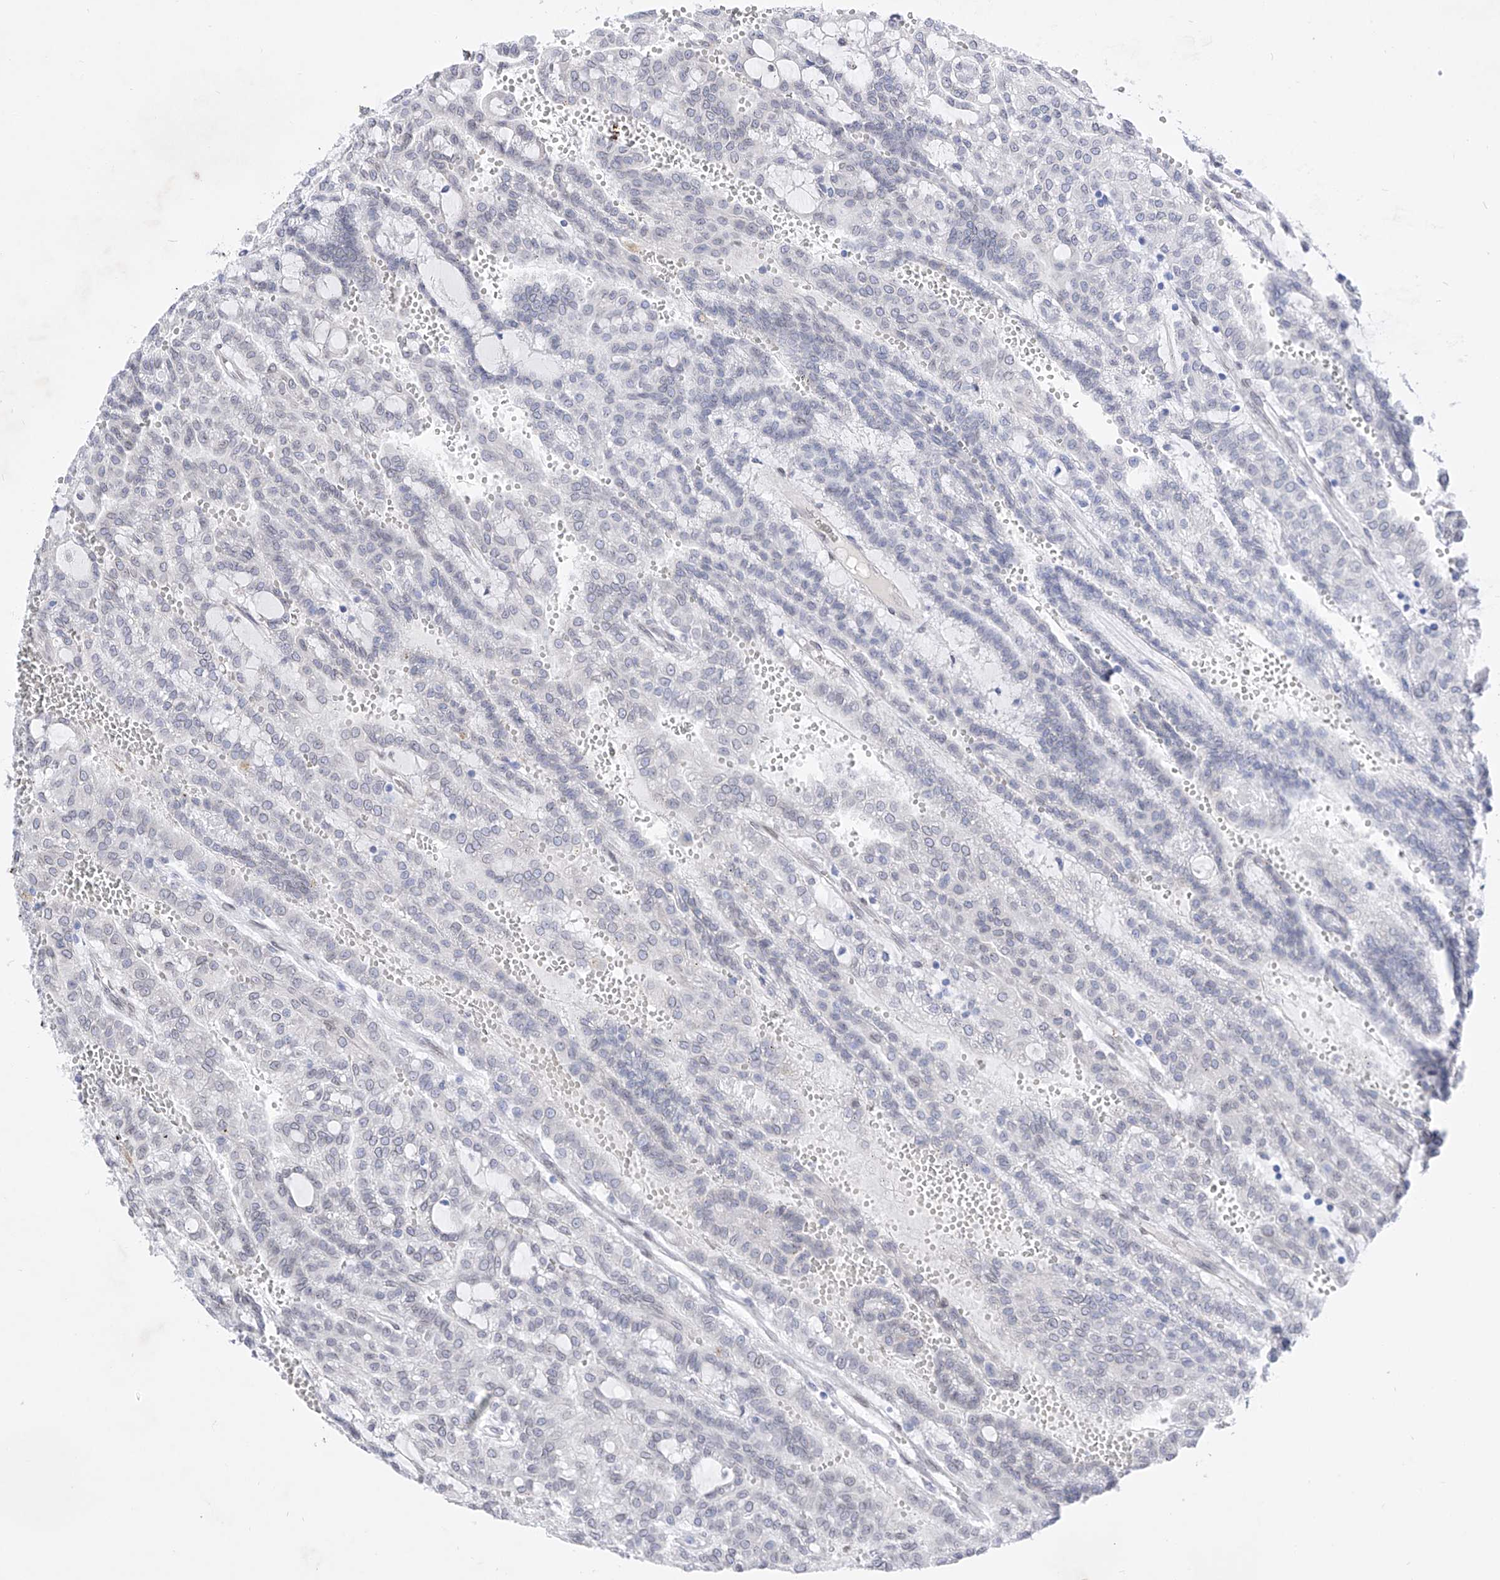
{"staining": {"intensity": "negative", "quantity": "none", "location": "none"}, "tissue": "renal cancer", "cell_type": "Tumor cells", "image_type": "cancer", "snomed": [{"axis": "morphology", "description": "Adenocarcinoma, NOS"}, {"axis": "topography", "description": "Kidney"}], "caption": "Immunohistochemistry (IHC) image of neoplastic tissue: renal adenocarcinoma stained with DAB (3,3'-diaminobenzidine) reveals no significant protein staining in tumor cells.", "gene": "LCLAT1", "patient": {"sex": "male", "age": 63}}